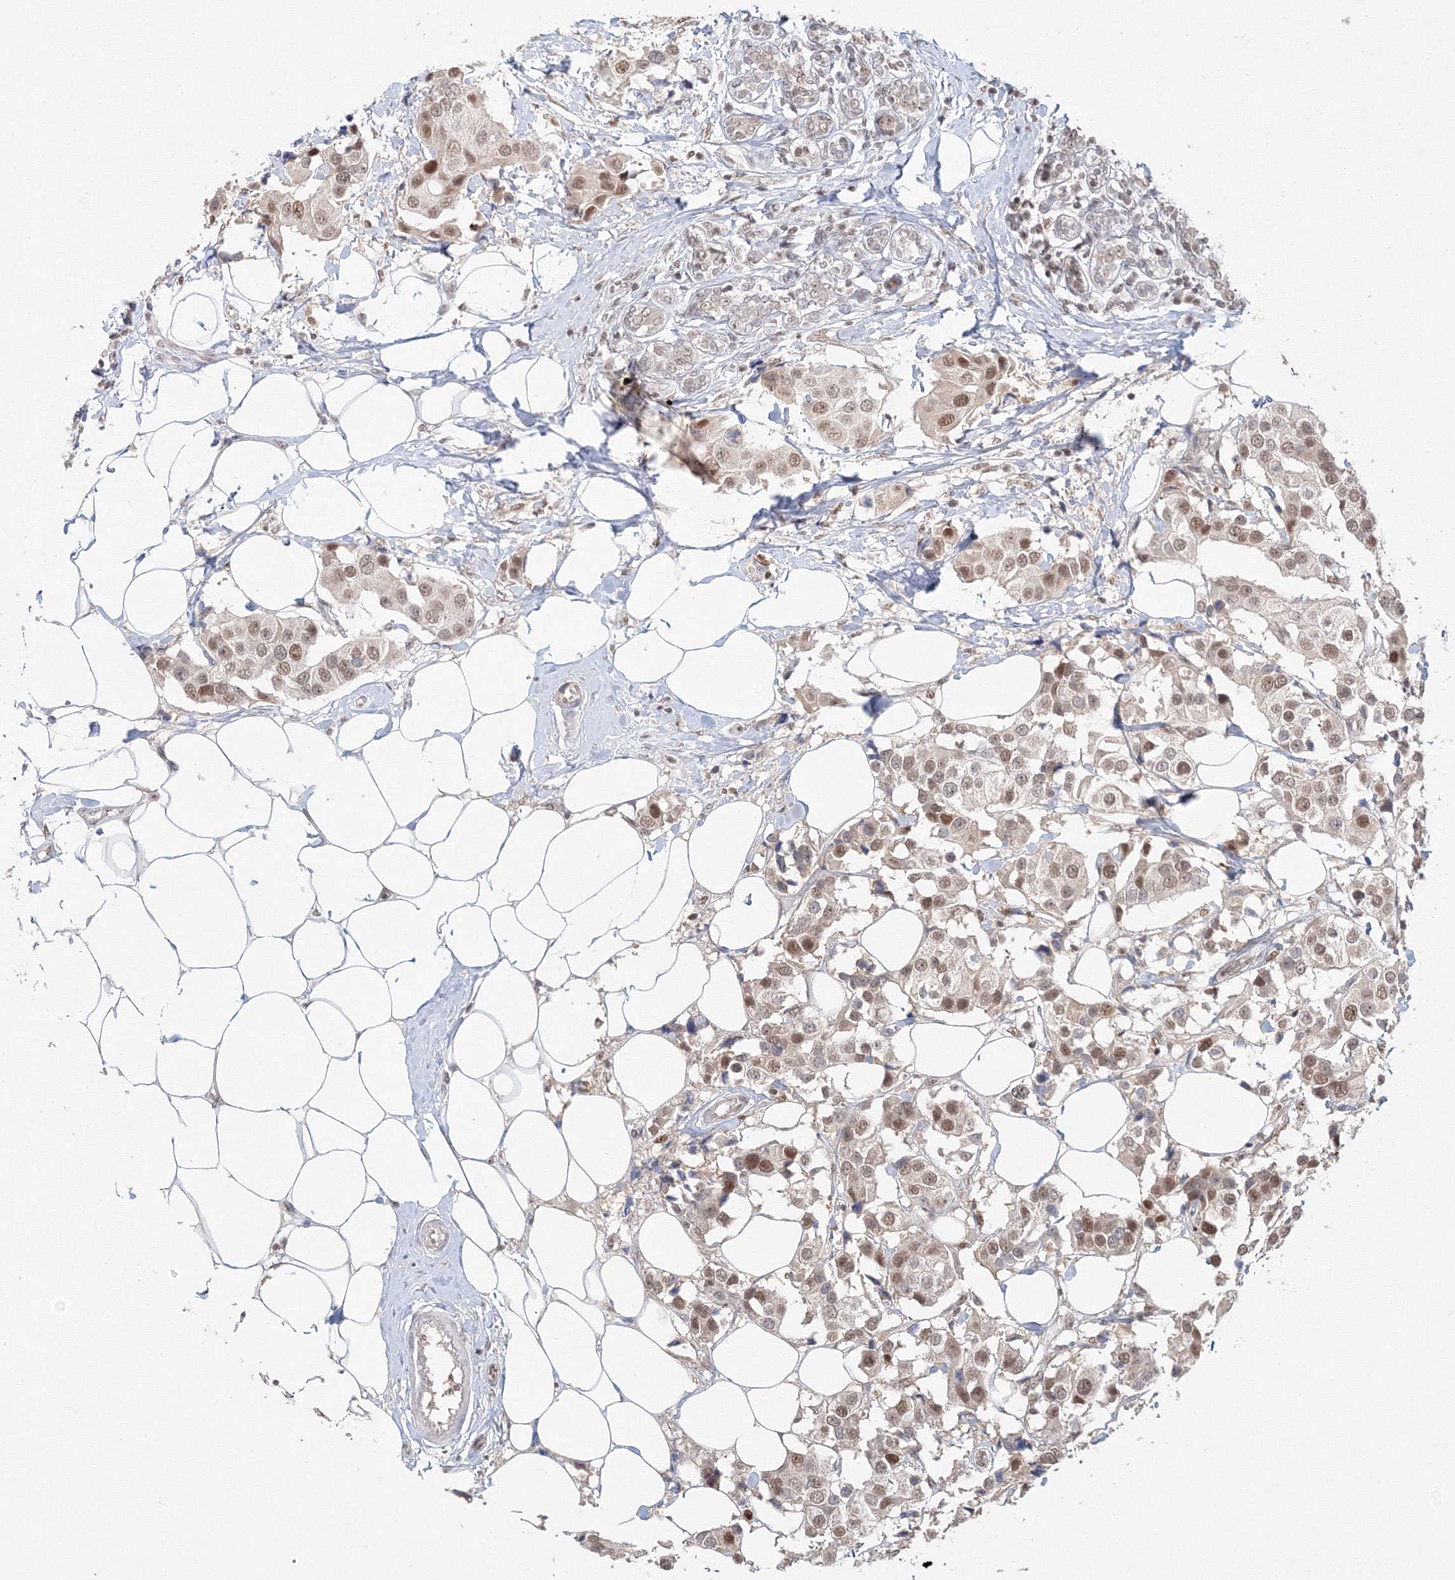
{"staining": {"intensity": "weak", "quantity": "25%-75%", "location": "nuclear"}, "tissue": "breast cancer", "cell_type": "Tumor cells", "image_type": "cancer", "snomed": [{"axis": "morphology", "description": "Normal tissue, NOS"}, {"axis": "morphology", "description": "Duct carcinoma"}, {"axis": "topography", "description": "Breast"}], "caption": "Weak nuclear staining for a protein is identified in approximately 25%-75% of tumor cells of breast cancer using IHC.", "gene": "IWS1", "patient": {"sex": "female", "age": 39}}